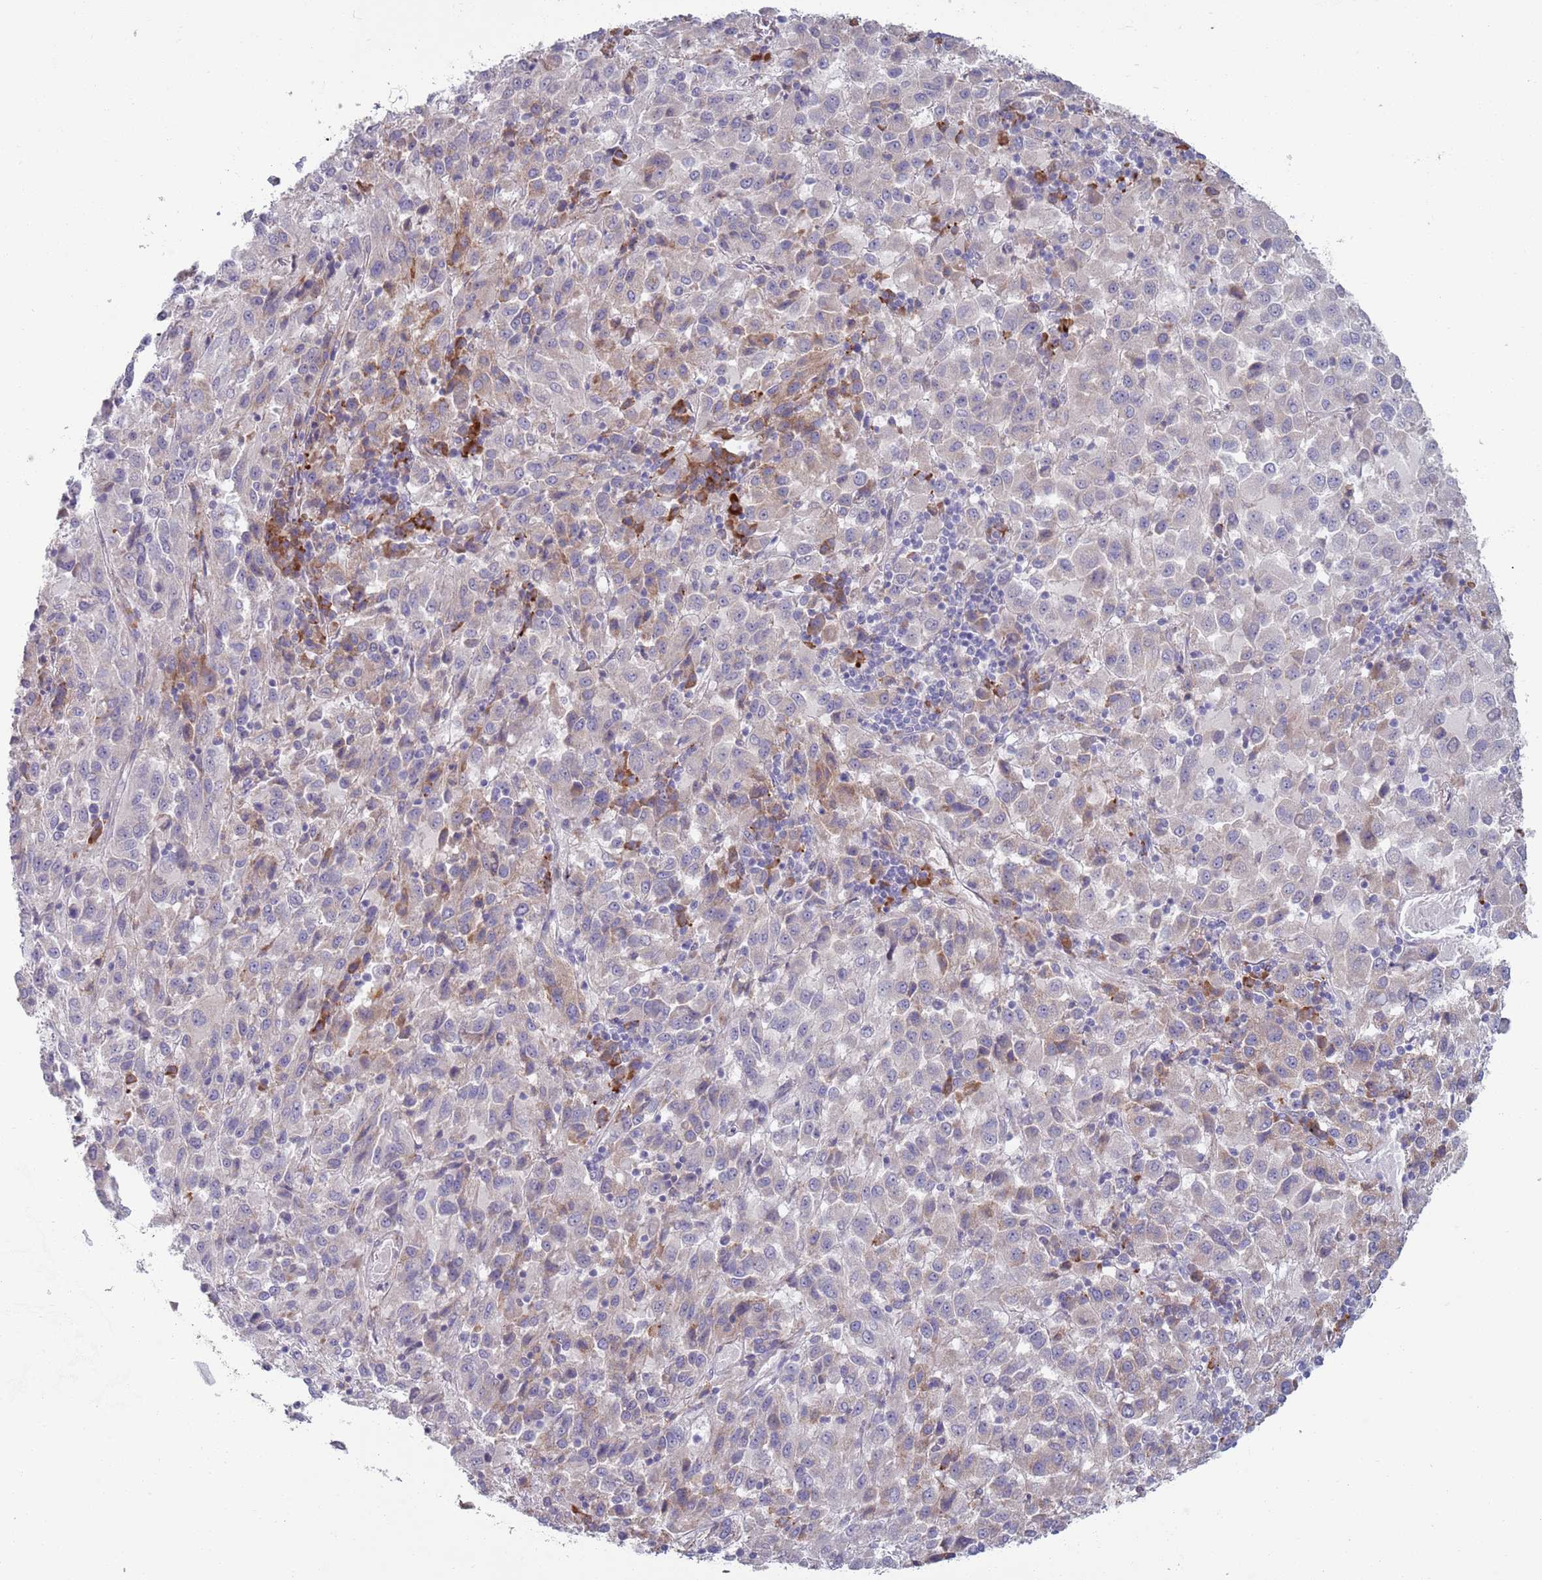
{"staining": {"intensity": "weak", "quantity": "<25%", "location": "cytoplasmic/membranous"}, "tissue": "melanoma", "cell_type": "Tumor cells", "image_type": "cancer", "snomed": [{"axis": "morphology", "description": "Malignant melanoma, Metastatic site"}, {"axis": "topography", "description": "Lung"}], "caption": "Tumor cells are negative for protein expression in human malignant melanoma (metastatic site). (Brightfield microscopy of DAB immunohistochemistry at high magnification).", "gene": "LTB", "patient": {"sex": "male", "age": 64}}